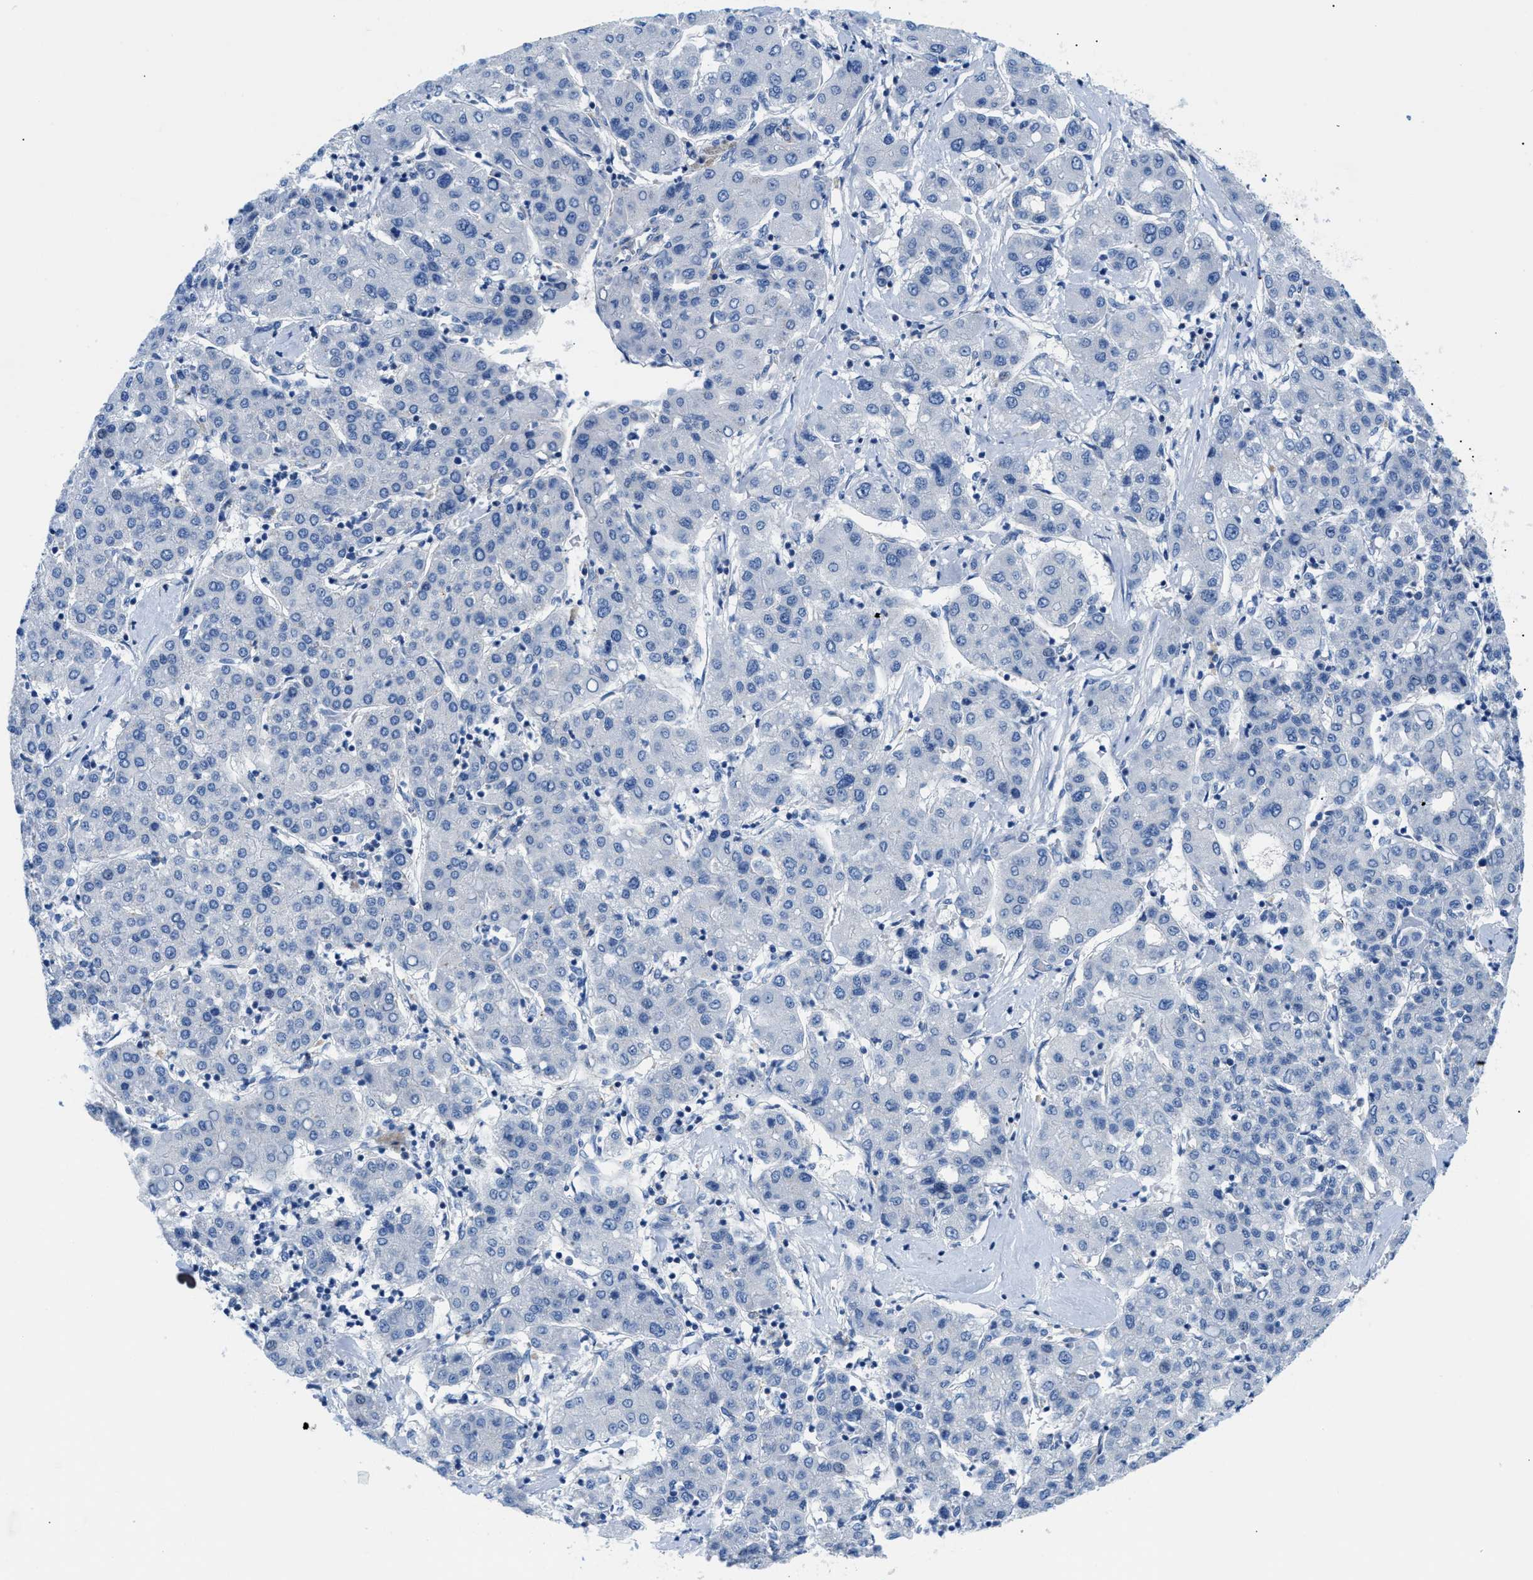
{"staining": {"intensity": "negative", "quantity": "none", "location": "none"}, "tissue": "liver cancer", "cell_type": "Tumor cells", "image_type": "cancer", "snomed": [{"axis": "morphology", "description": "Carcinoma, Hepatocellular, NOS"}, {"axis": "topography", "description": "Liver"}], "caption": "A photomicrograph of liver cancer stained for a protein shows no brown staining in tumor cells.", "gene": "FDCSP", "patient": {"sex": "male", "age": 65}}